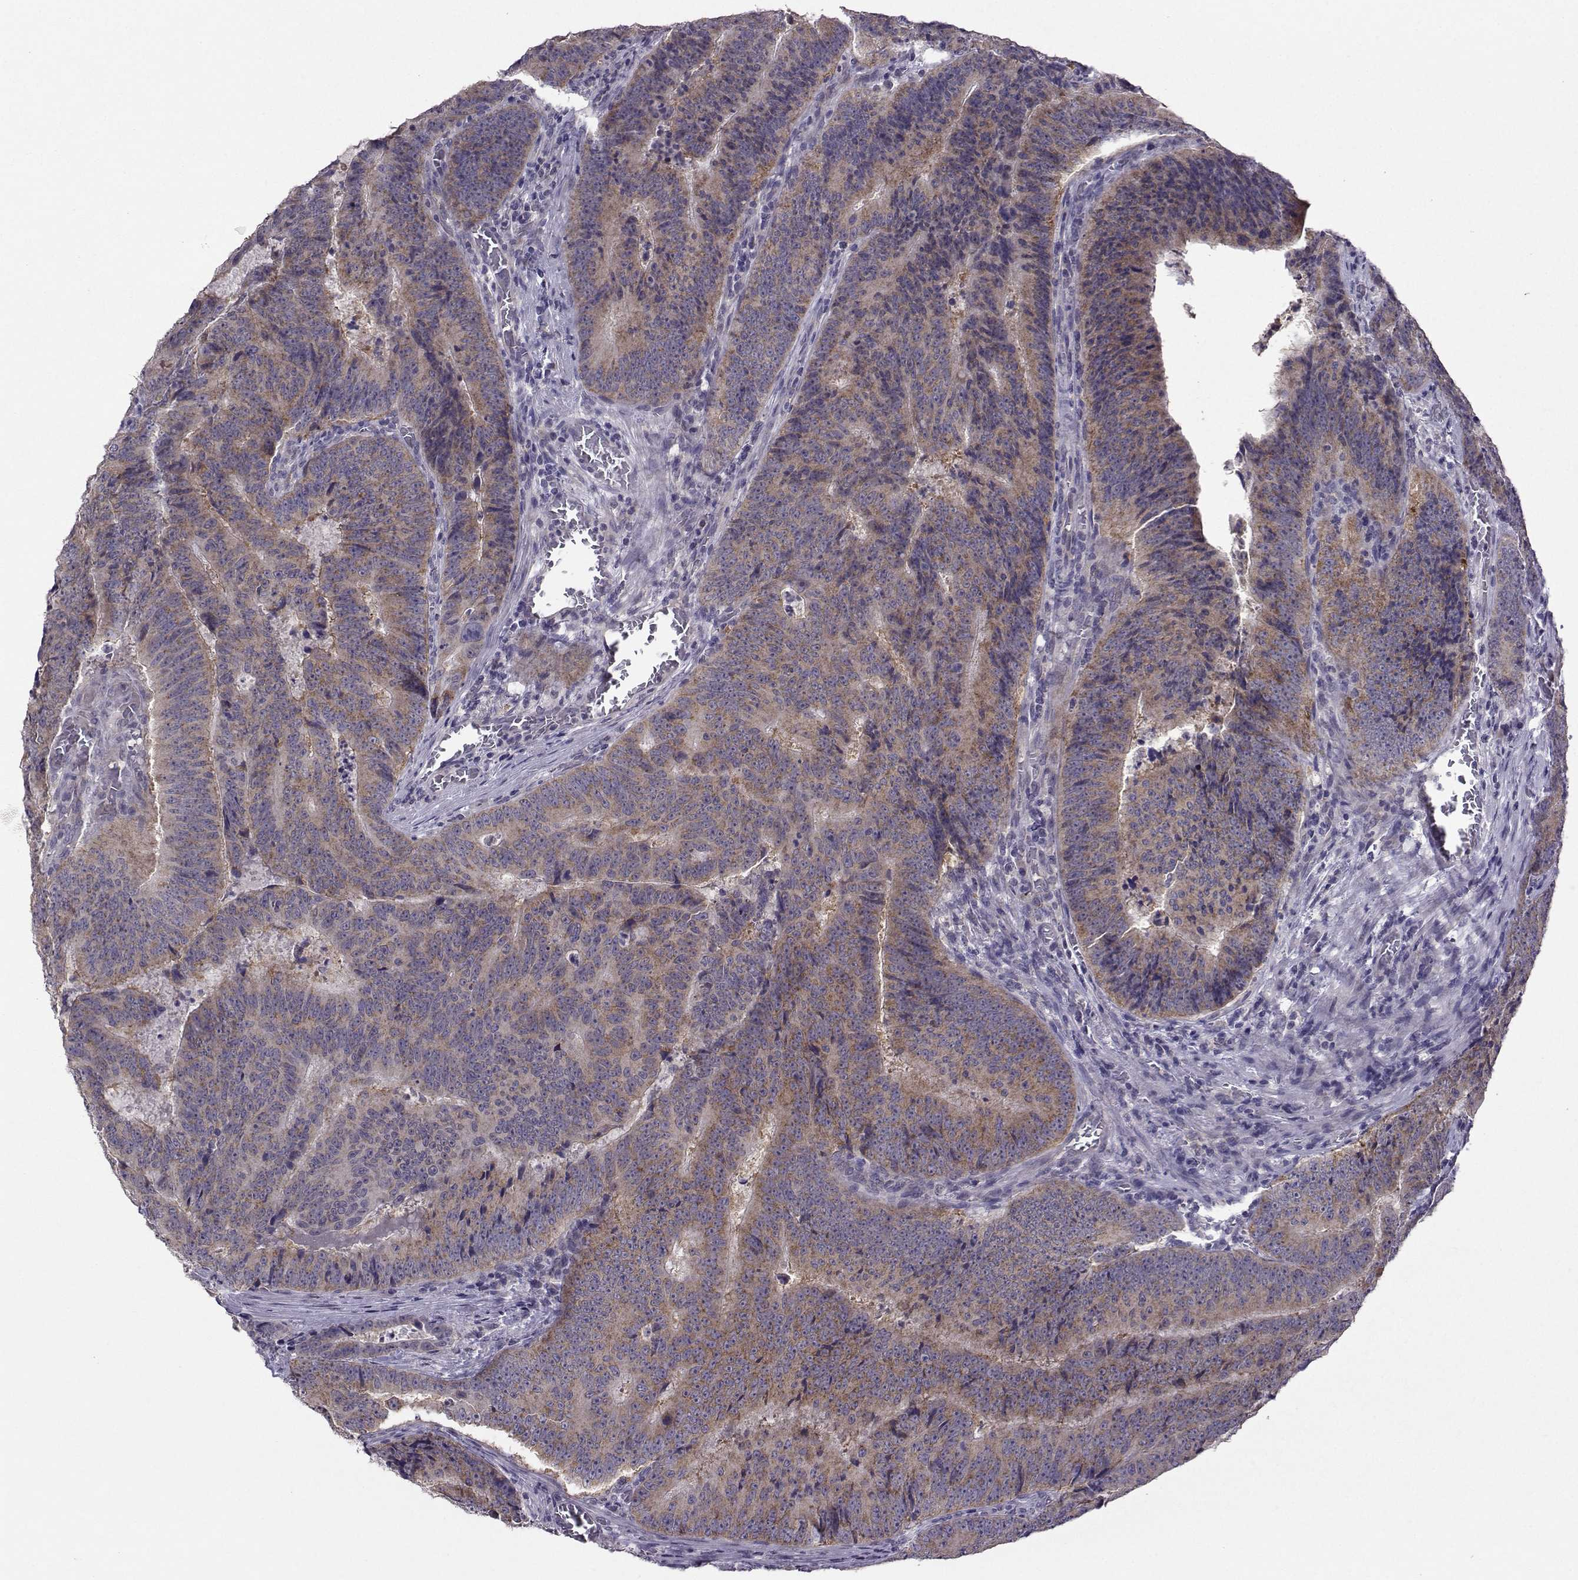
{"staining": {"intensity": "moderate", "quantity": ">75%", "location": "cytoplasmic/membranous"}, "tissue": "colorectal cancer", "cell_type": "Tumor cells", "image_type": "cancer", "snomed": [{"axis": "morphology", "description": "Adenocarcinoma, NOS"}, {"axis": "topography", "description": "Colon"}], "caption": "IHC histopathology image of neoplastic tissue: colorectal cancer (adenocarcinoma) stained using immunohistochemistry displays medium levels of moderate protein expression localized specifically in the cytoplasmic/membranous of tumor cells, appearing as a cytoplasmic/membranous brown color.", "gene": "DDX20", "patient": {"sex": "female", "age": 82}}